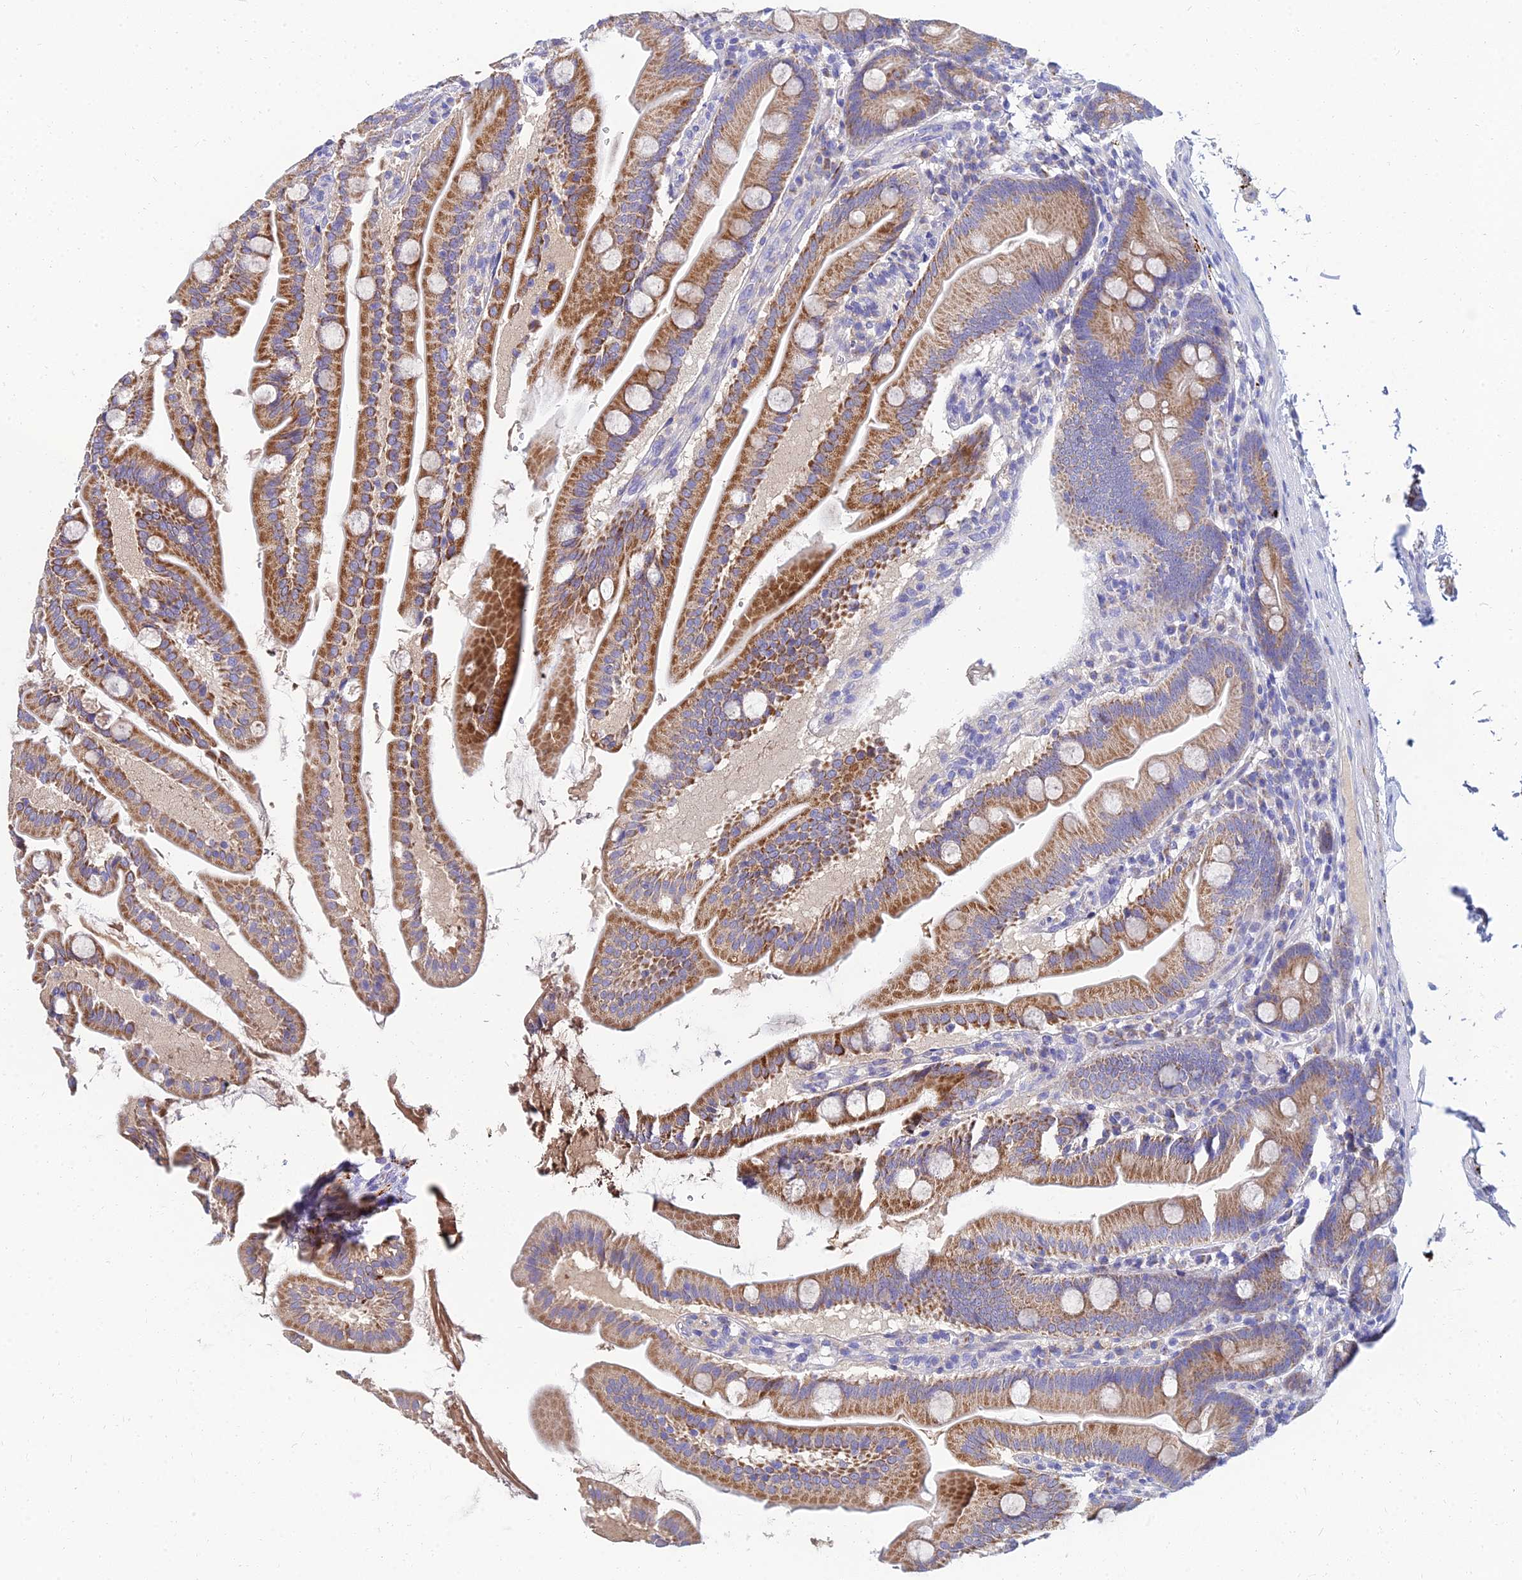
{"staining": {"intensity": "moderate", "quantity": ">75%", "location": "cytoplasmic/membranous"}, "tissue": "small intestine", "cell_type": "Glandular cells", "image_type": "normal", "snomed": [{"axis": "morphology", "description": "Normal tissue, NOS"}, {"axis": "topography", "description": "Small intestine"}], "caption": "Immunohistochemical staining of unremarkable small intestine reveals medium levels of moderate cytoplasmic/membranous staining in approximately >75% of glandular cells. (Stains: DAB in brown, nuclei in blue, Microscopy: brightfield microscopy at high magnification).", "gene": "NPY", "patient": {"sex": "female", "age": 68}}